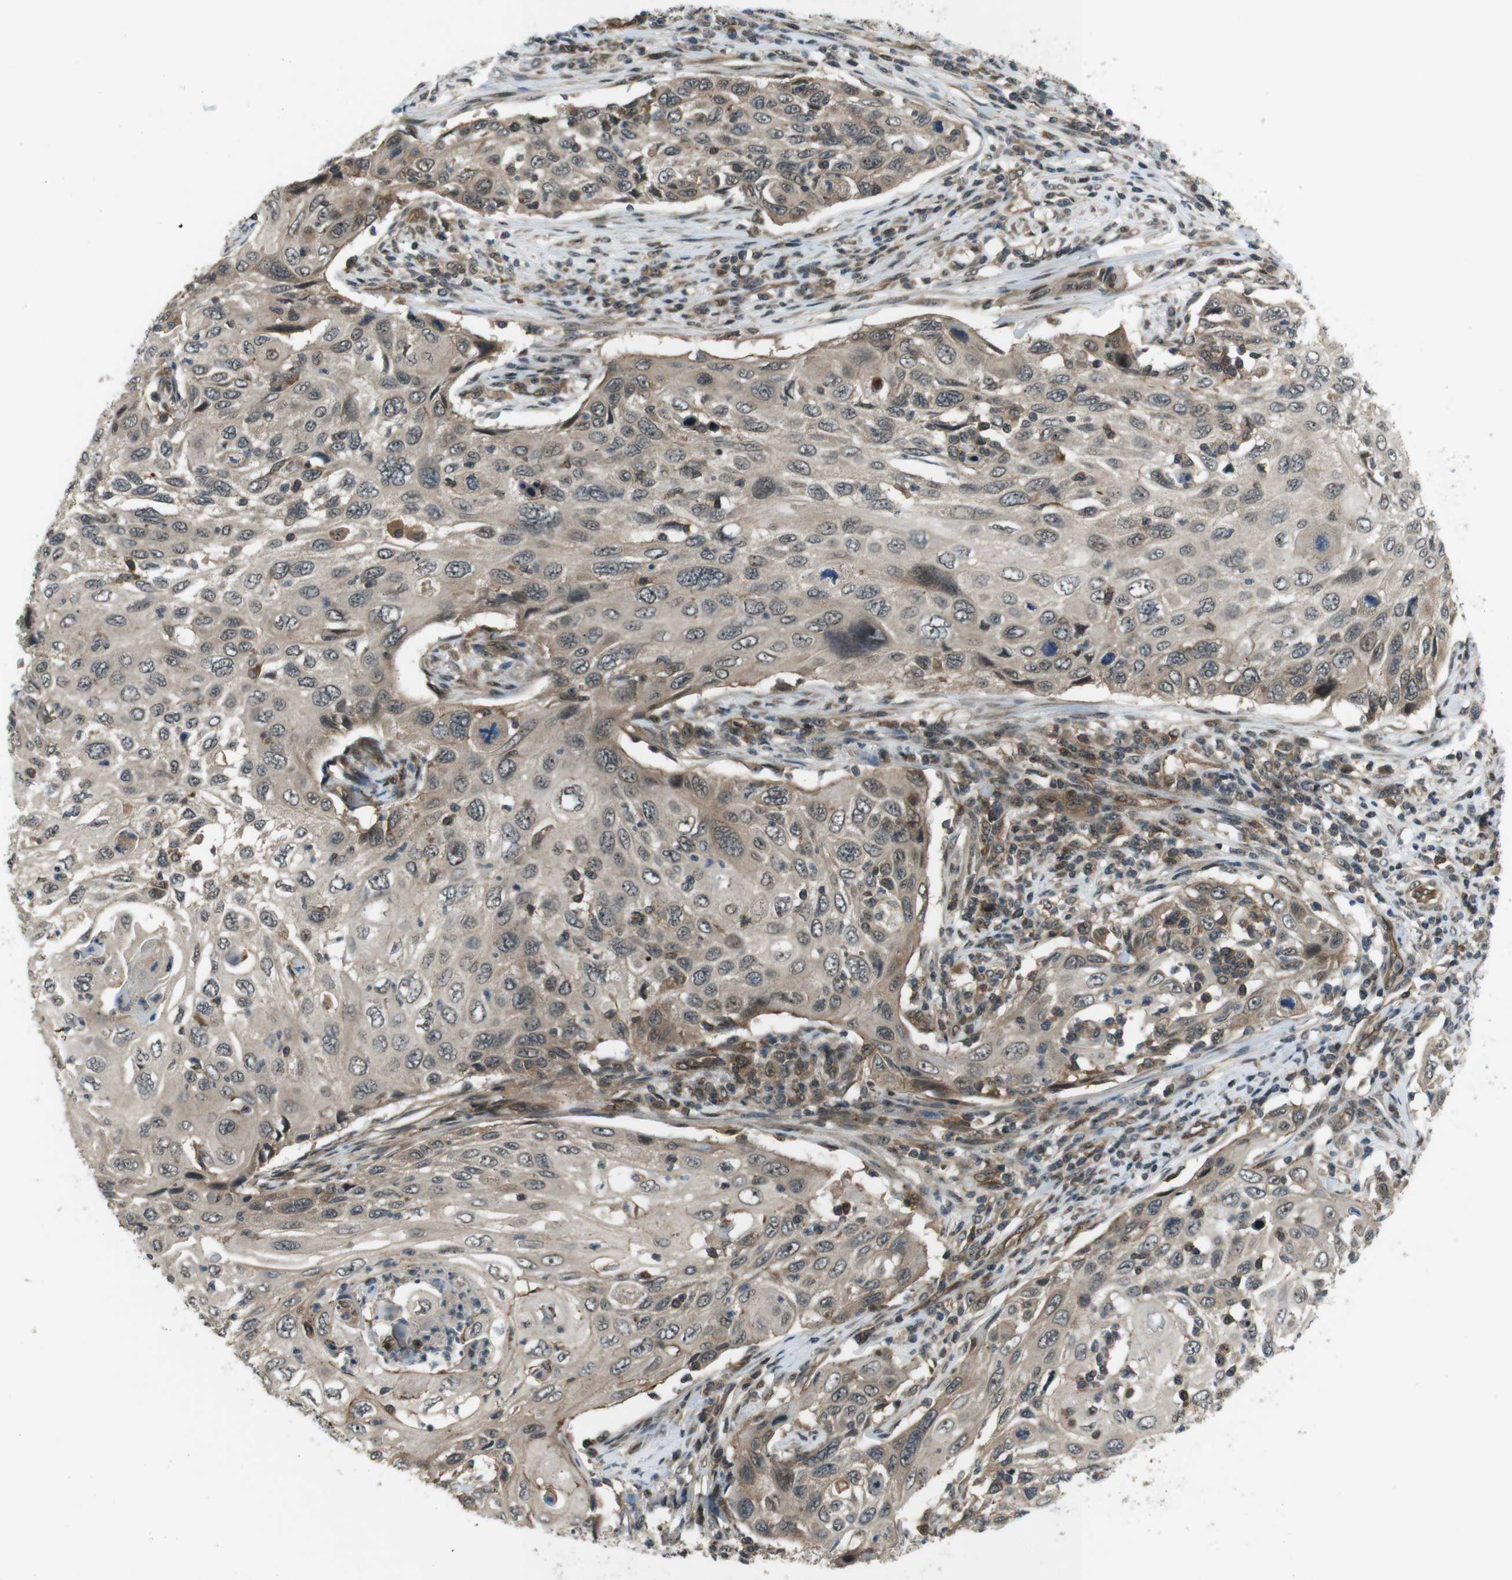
{"staining": {"intensity": "weak", "quantity": "25%-75%", "location": "cytoplasmic/membranous,nuclear"}, "tissue": "cervical cancer", "cell_type": "Tumor cells", "image_type": "cancer", "snomed": [{"axis": "morphology", "description": "Squamous cell carcinoma, NOS"}, {"axis": "topography", "description": "Cervix"}], "caption": "Human squamous cell carcinoma (cervical) stained with a brown dye demonstrates weak cytoplasmic/membranous and nuclear positive expression in approximately 25%-75% of tumor cells.", "gene": "TIAM2", "patient": {"sex": "female", "age": 70}}